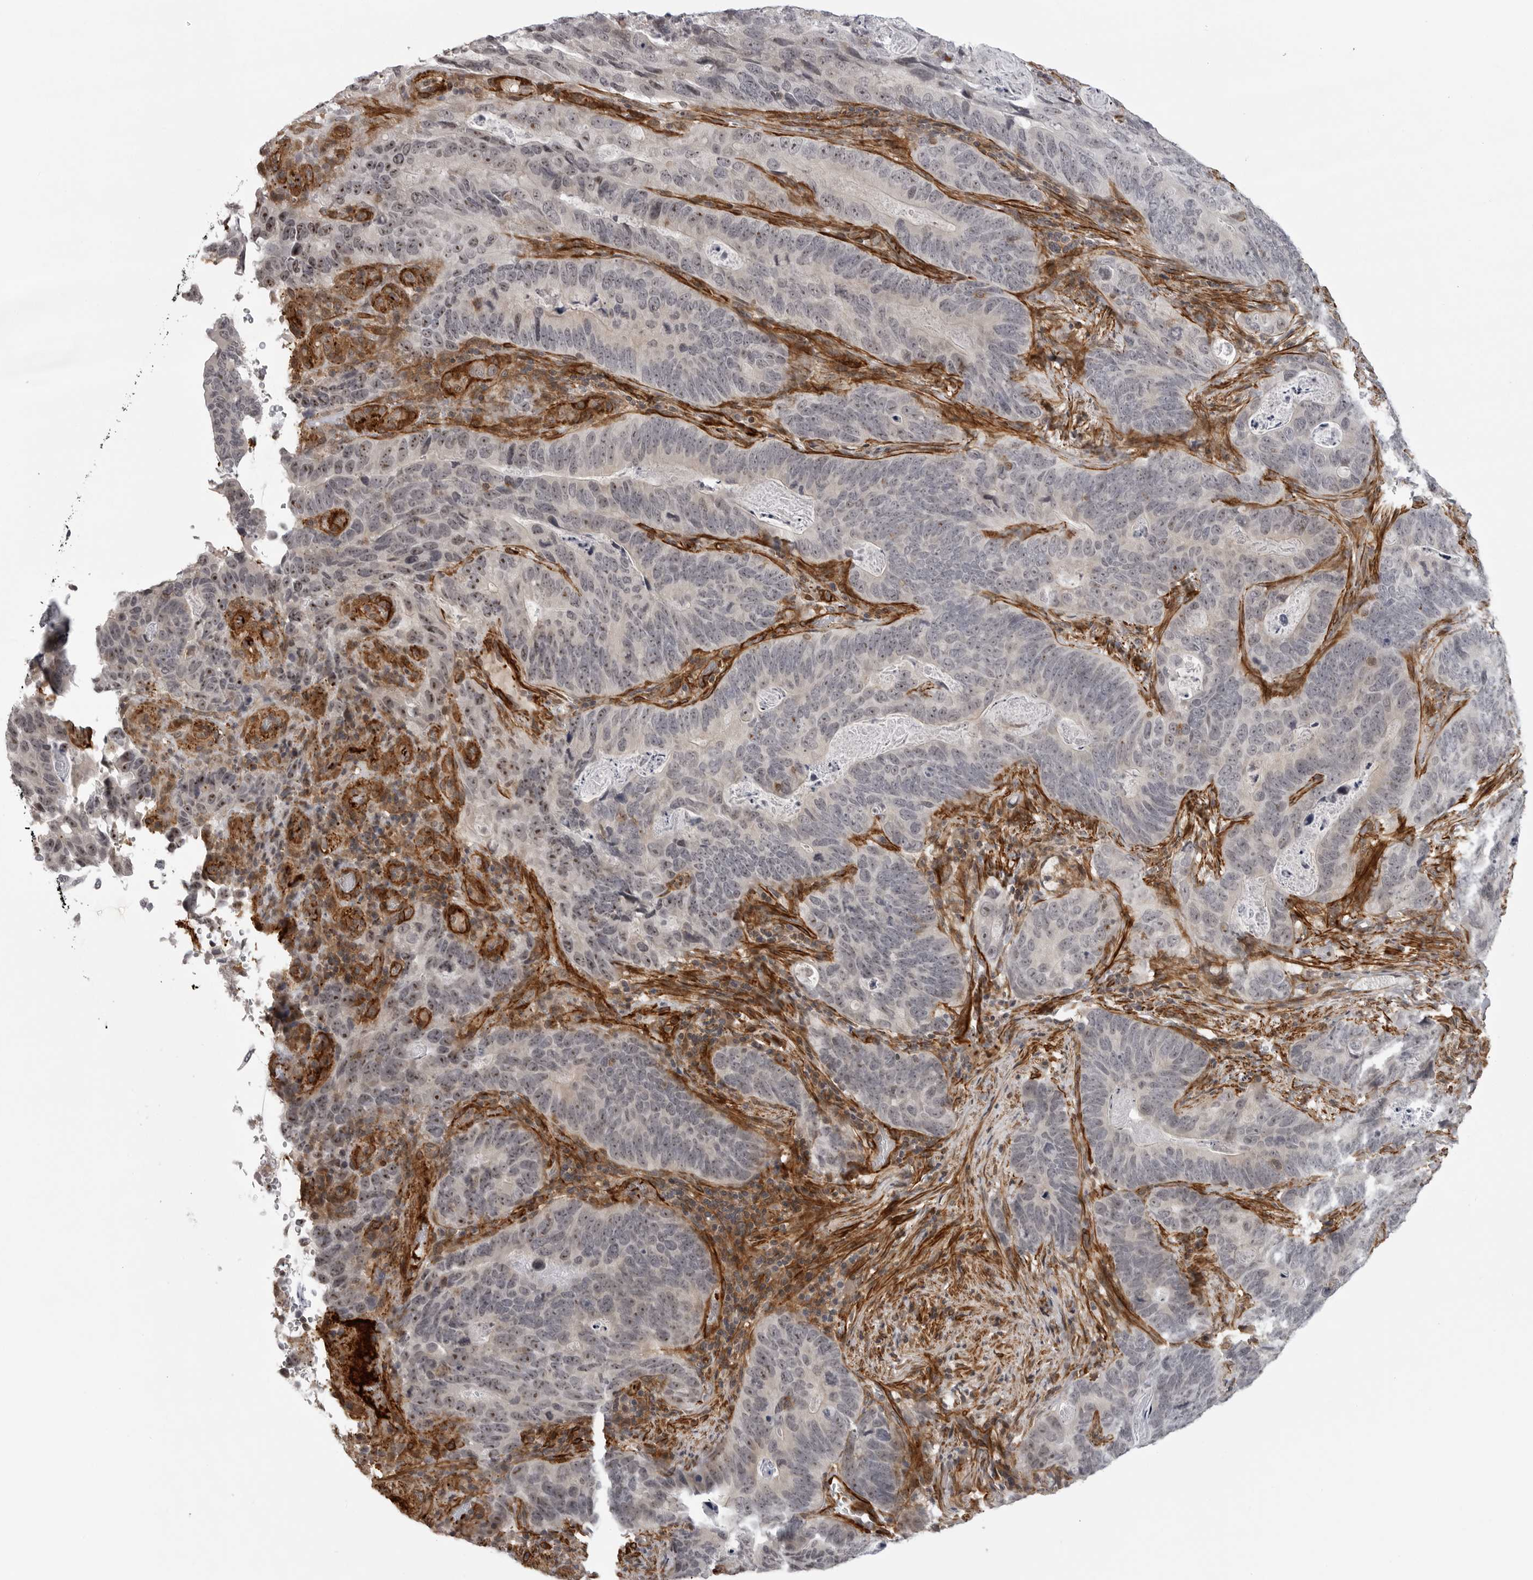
{"staining": {"intensity": "weak", "quantity": "25%-75%", "location": "nuclear"}, "tissue": "stomach cancer", "cell_type": "Tumor cells", "image_type": "cancer", "snomed": [{"axis": "morphology", "description": "Normal tissue, NOS"}, {"axis": "morphology", "description": "Adenocarcinoma, NOS"}, {"axis": "topography", "description": "Stomach"}], "caption": "This is a micrograph of immunohistochemistry (IHC) staining of stomach adenocarcinoma, which shows weak positivity in the nuclear of tumor cells.", "gene": "TUT4", "patient": {"sex": "female", "age": 89}}